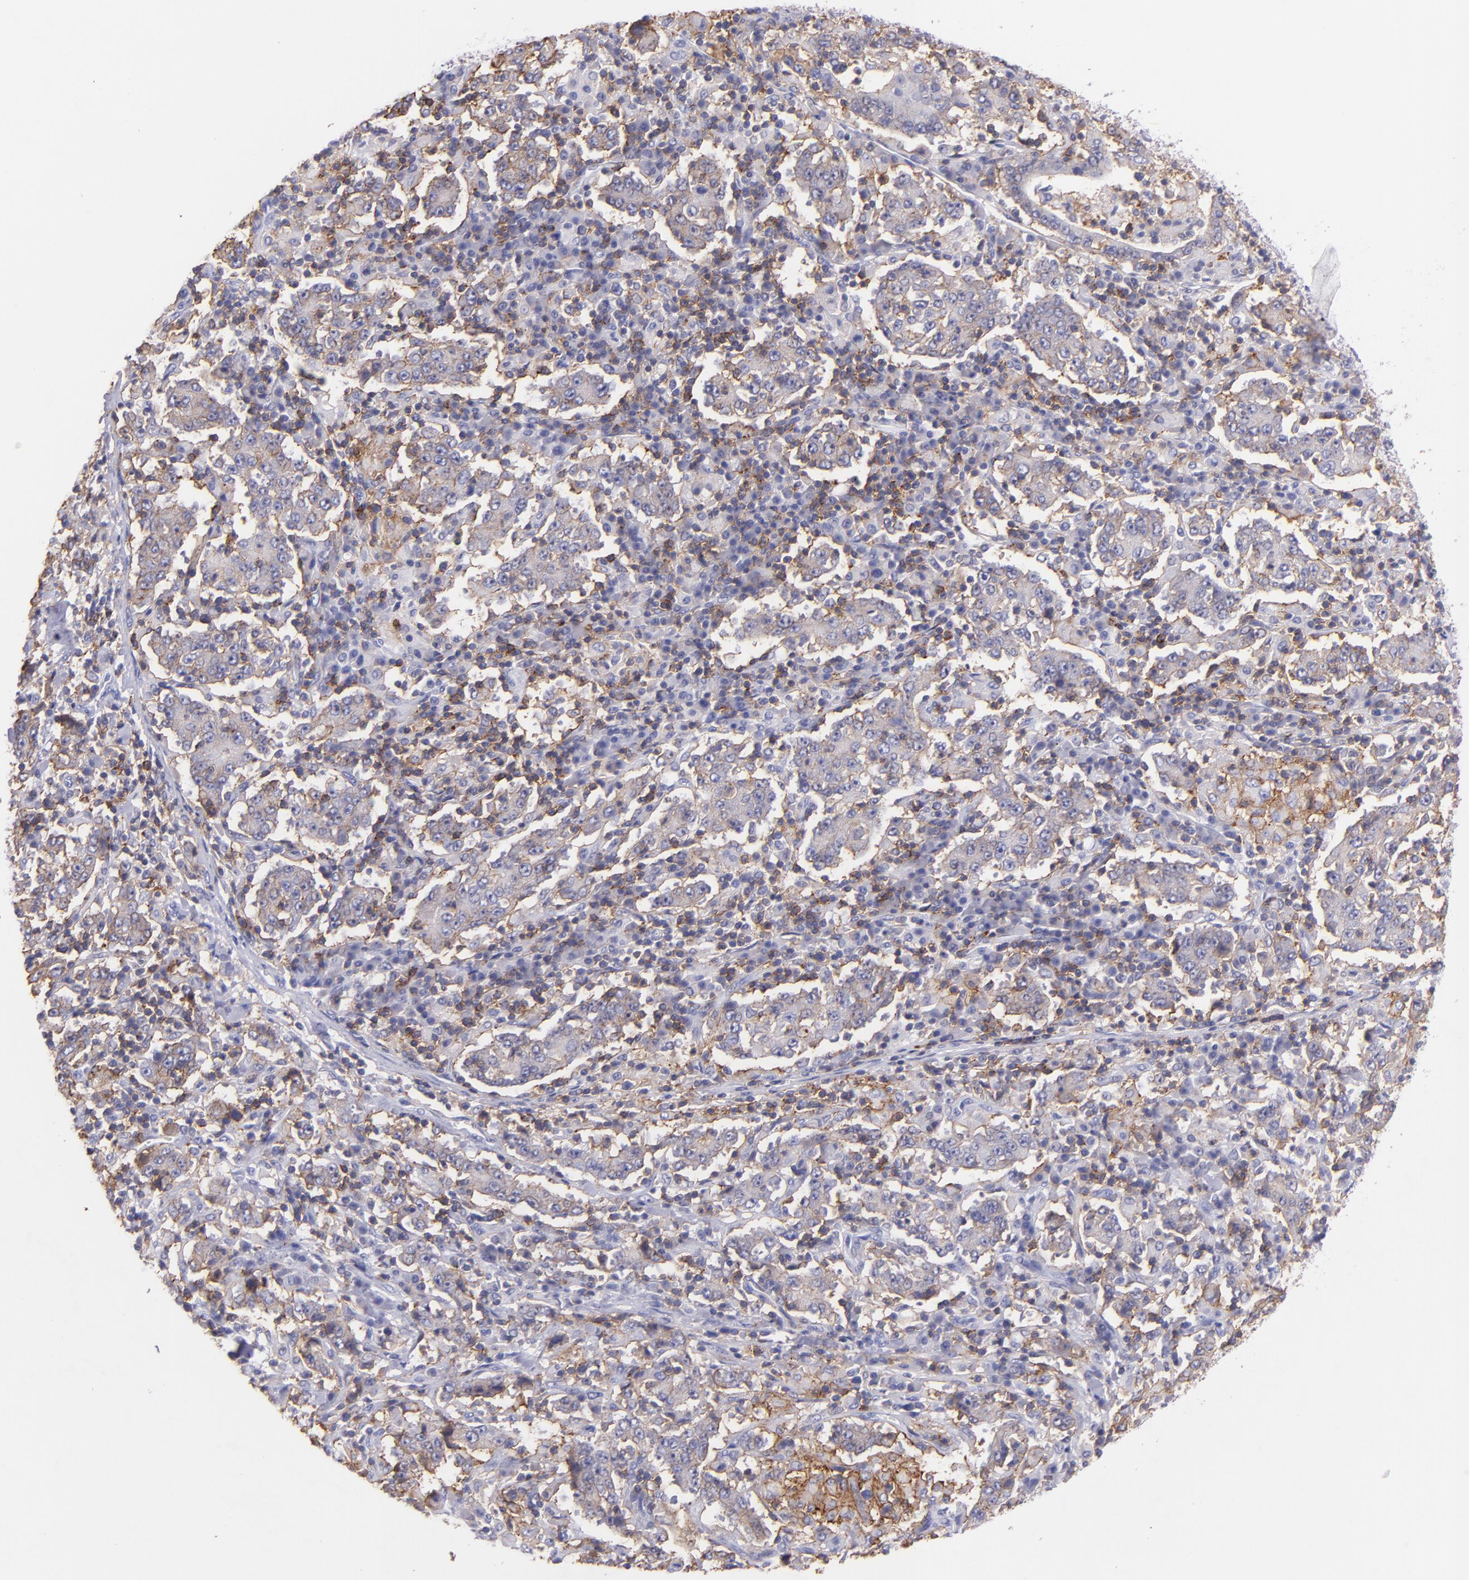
{"staining": {"intensity": "negative", "quantity": "none", "location": "none"}, "tissue": "stomach cancer", "cell_type": "Tumor cells", "image_type": "cancer", "snomed": [{"axis": "morphology", "description": "Normal tissue, NOS"}, {"axis": "morphology", "description": "Adenocarcinoma, NOS"}, {"axis": "topography", "description": "Stomach, upper"}, {"axis": "topography", "description": "Stomach"}], "caption": "DAB immunohistochemical staining of adenocarcinoma (stomach) shows no significant expression in tumor cells.", "gene": "SPN", "patient": {"sex": "male", "age": 59}}